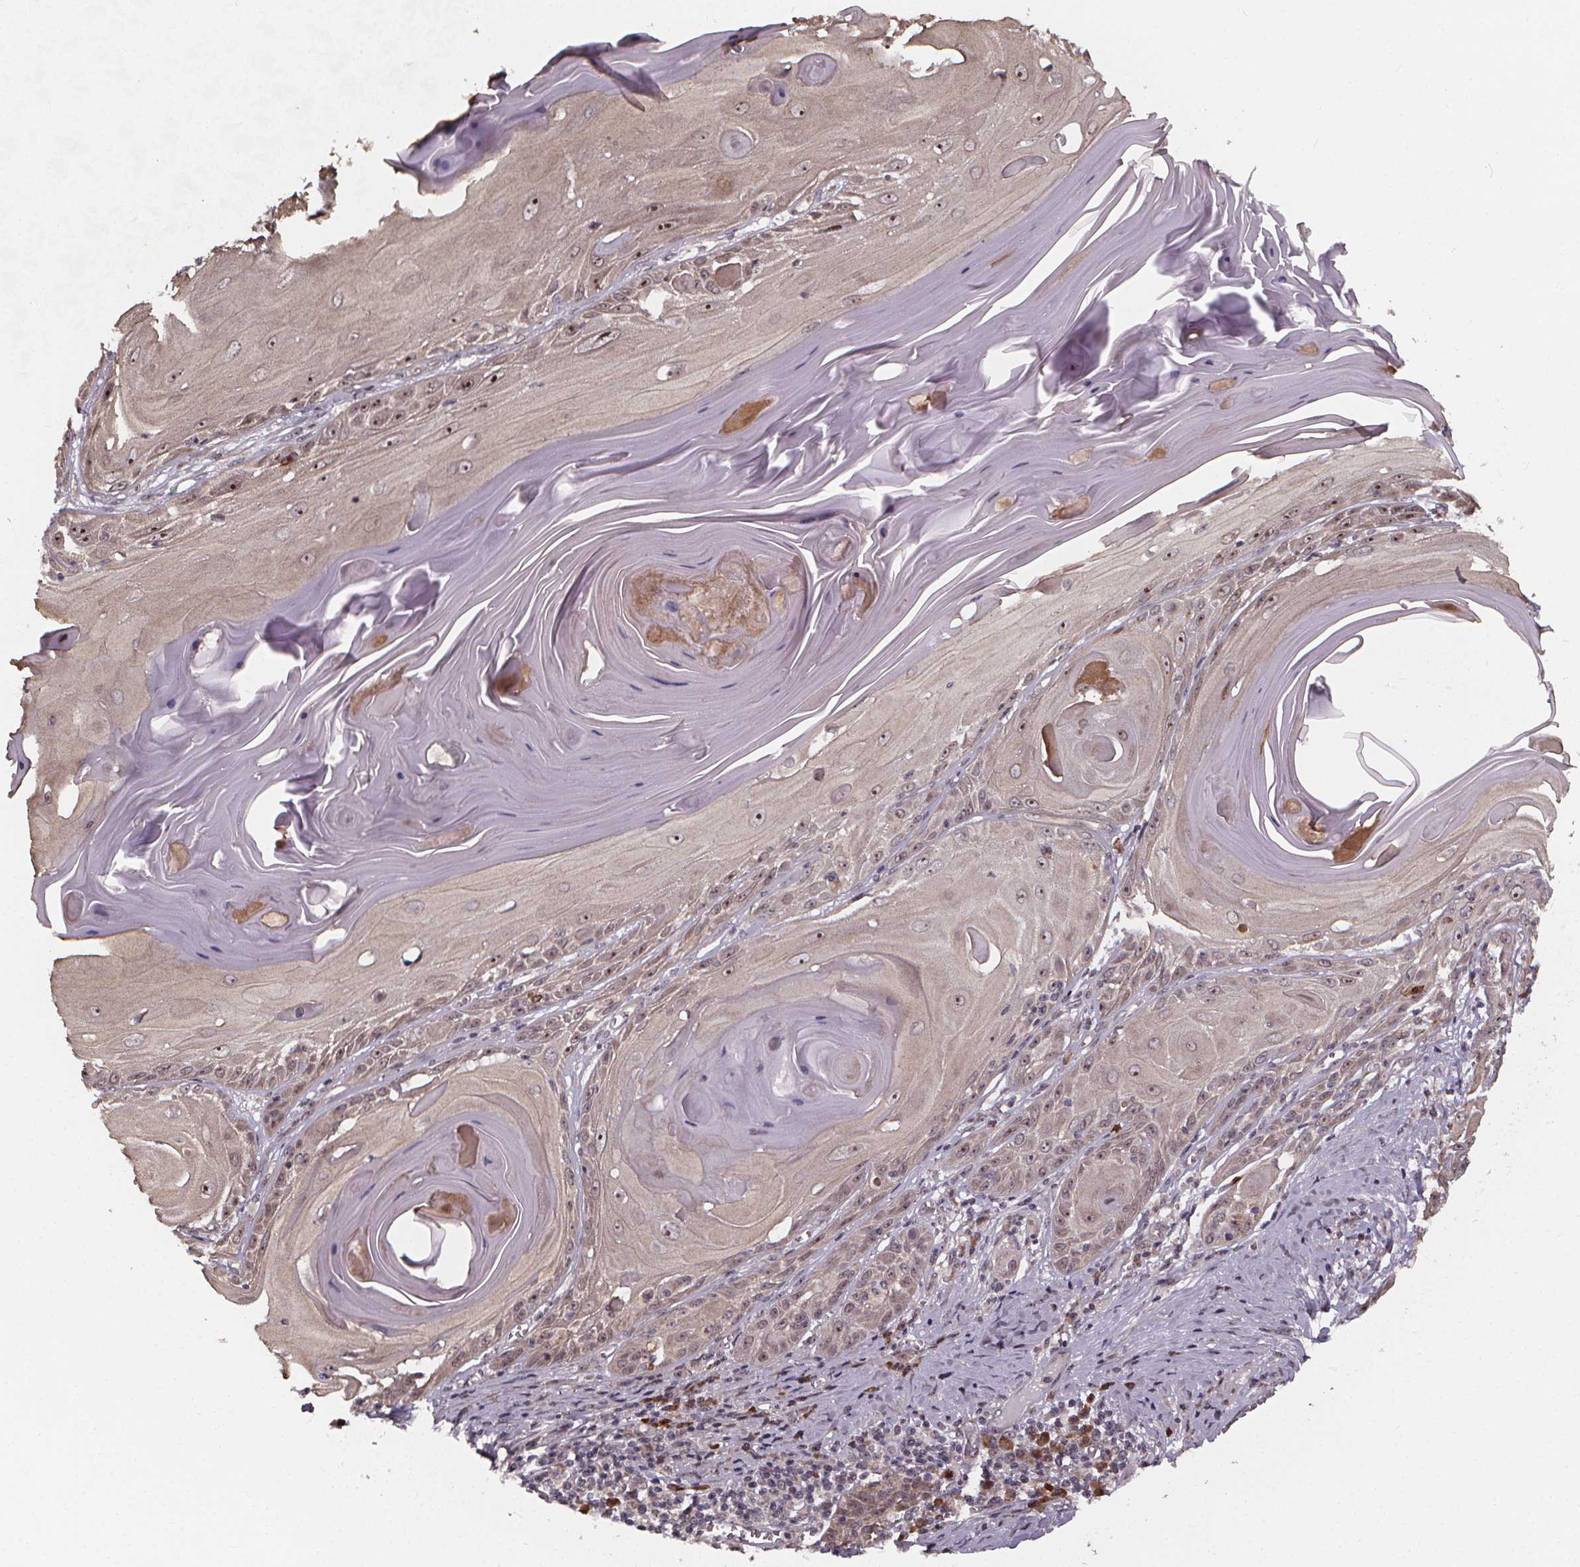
{"staining": {"intensity": "negative", "quantity": "none", "location": "none"}, "tissue": "skin cancer", "cell_type": "Tumor cells", "image_type": "cancer", "snomed": [{"axis": "morphology", "description": "Squamous cell carcinoma, NOS"}, {"axis": "topography", "description": "Skin"}, {"axis": "topography", "description": "Vulva"}], "caption": "A photomicrograph of skin cancer (squamous cell carcinoma) stained for a protein displays no brown staining in tumor cells.", "gene": "DDIT3", "patient": {"sex": "female", "age": 85}}